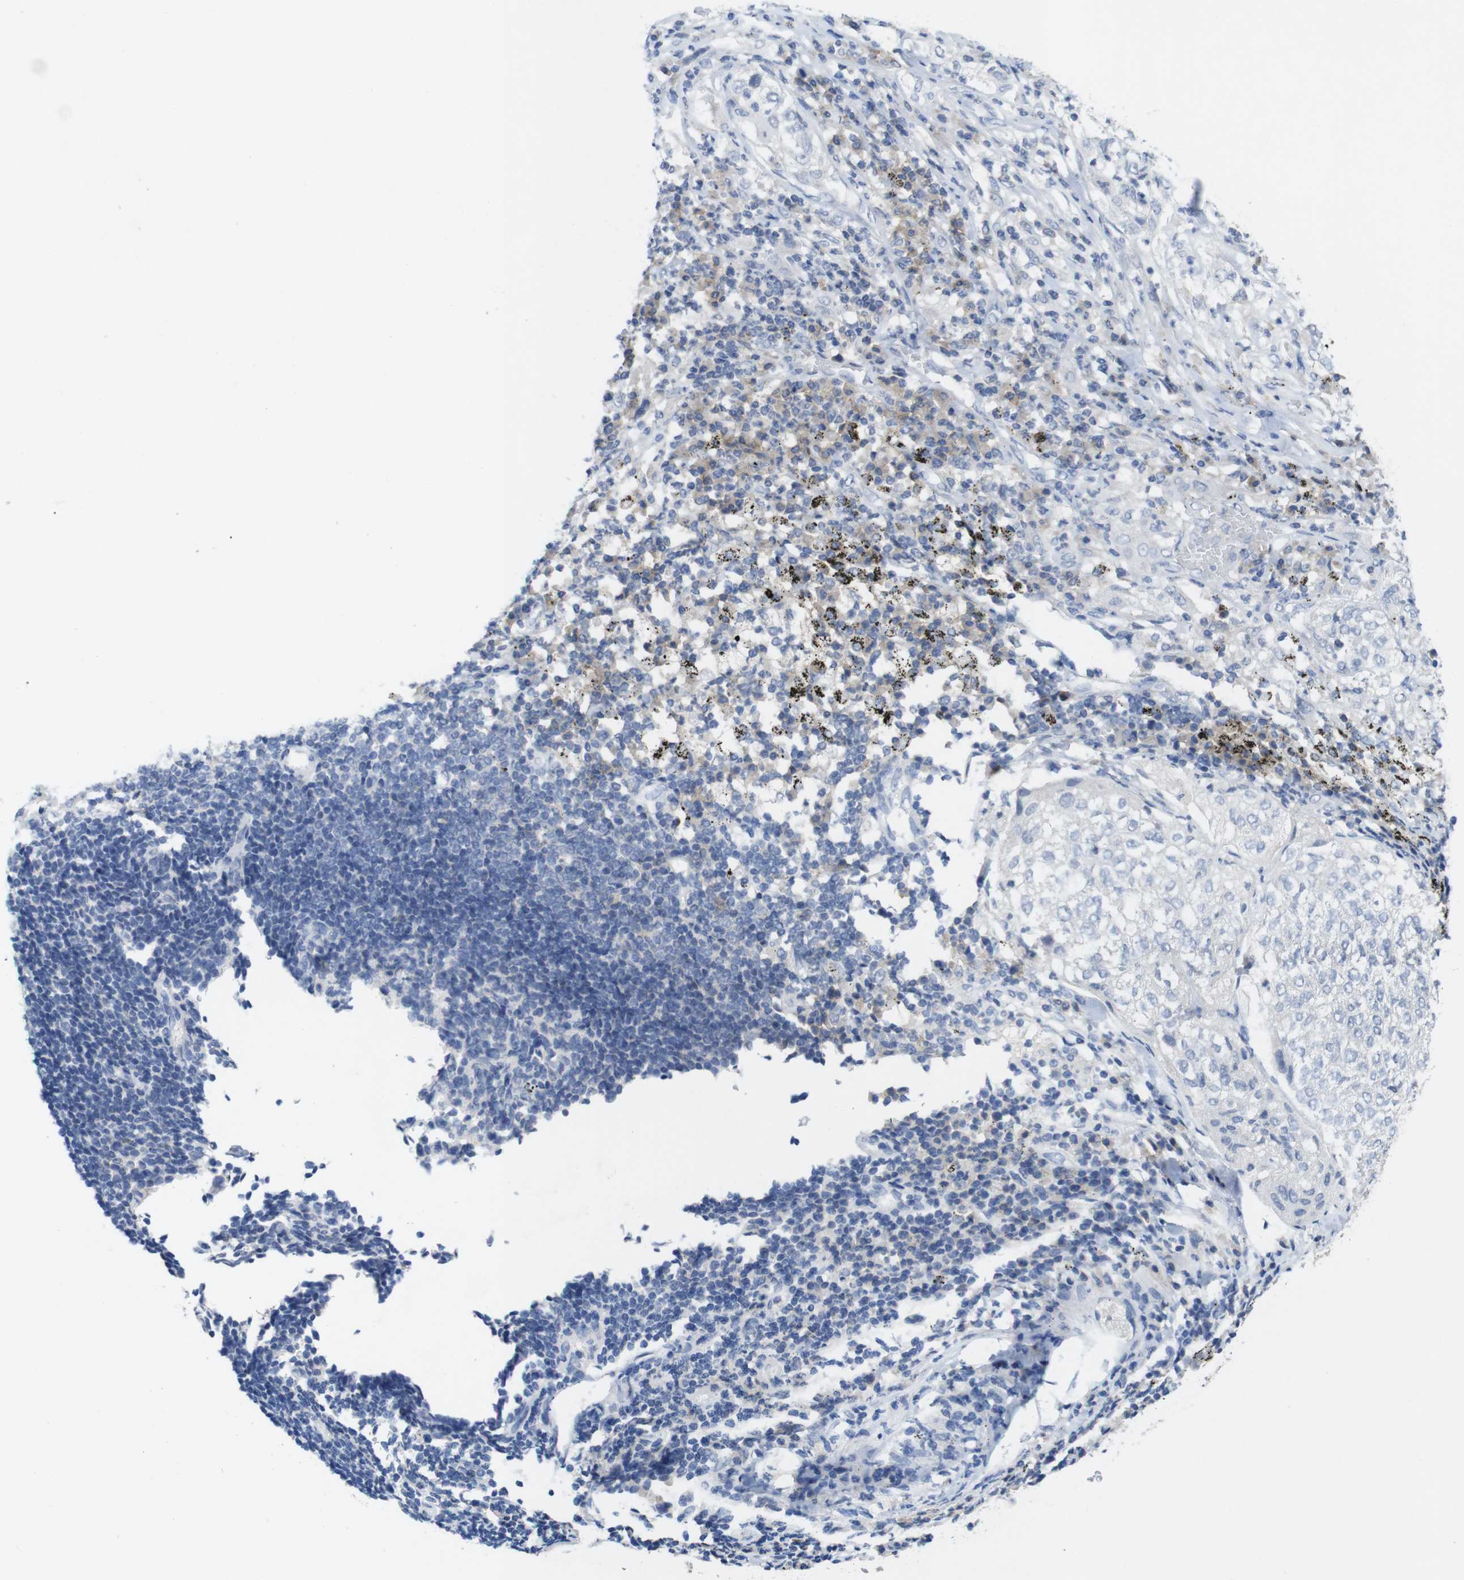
{"staining": {"intensity": "negative", "quantity": "none", "location": "none"}, "tissue": "lung cancer", "cell_type": "Tumor cells", "image_type": "cancer", "snomed": [{"axis": "morphology", "description": "Inflammation, NOS"}, {"axis": "morphology", "description": "Squamous cell carcinoma, NOS"}, {"axis": "topography", "description": "Lymph node"}, {"axis": "topography", "description": "Soft tissue"}, {"axis": "topography", "description": "Lung"}], "caption": "This is a micrograph of immunohistochemistry (IHC) staining of lung squamous cell carcinoma, which shows no expression in tumor cells.", "gene": "SLAMF7", "patient": {"sex": "male", "age": 66}}